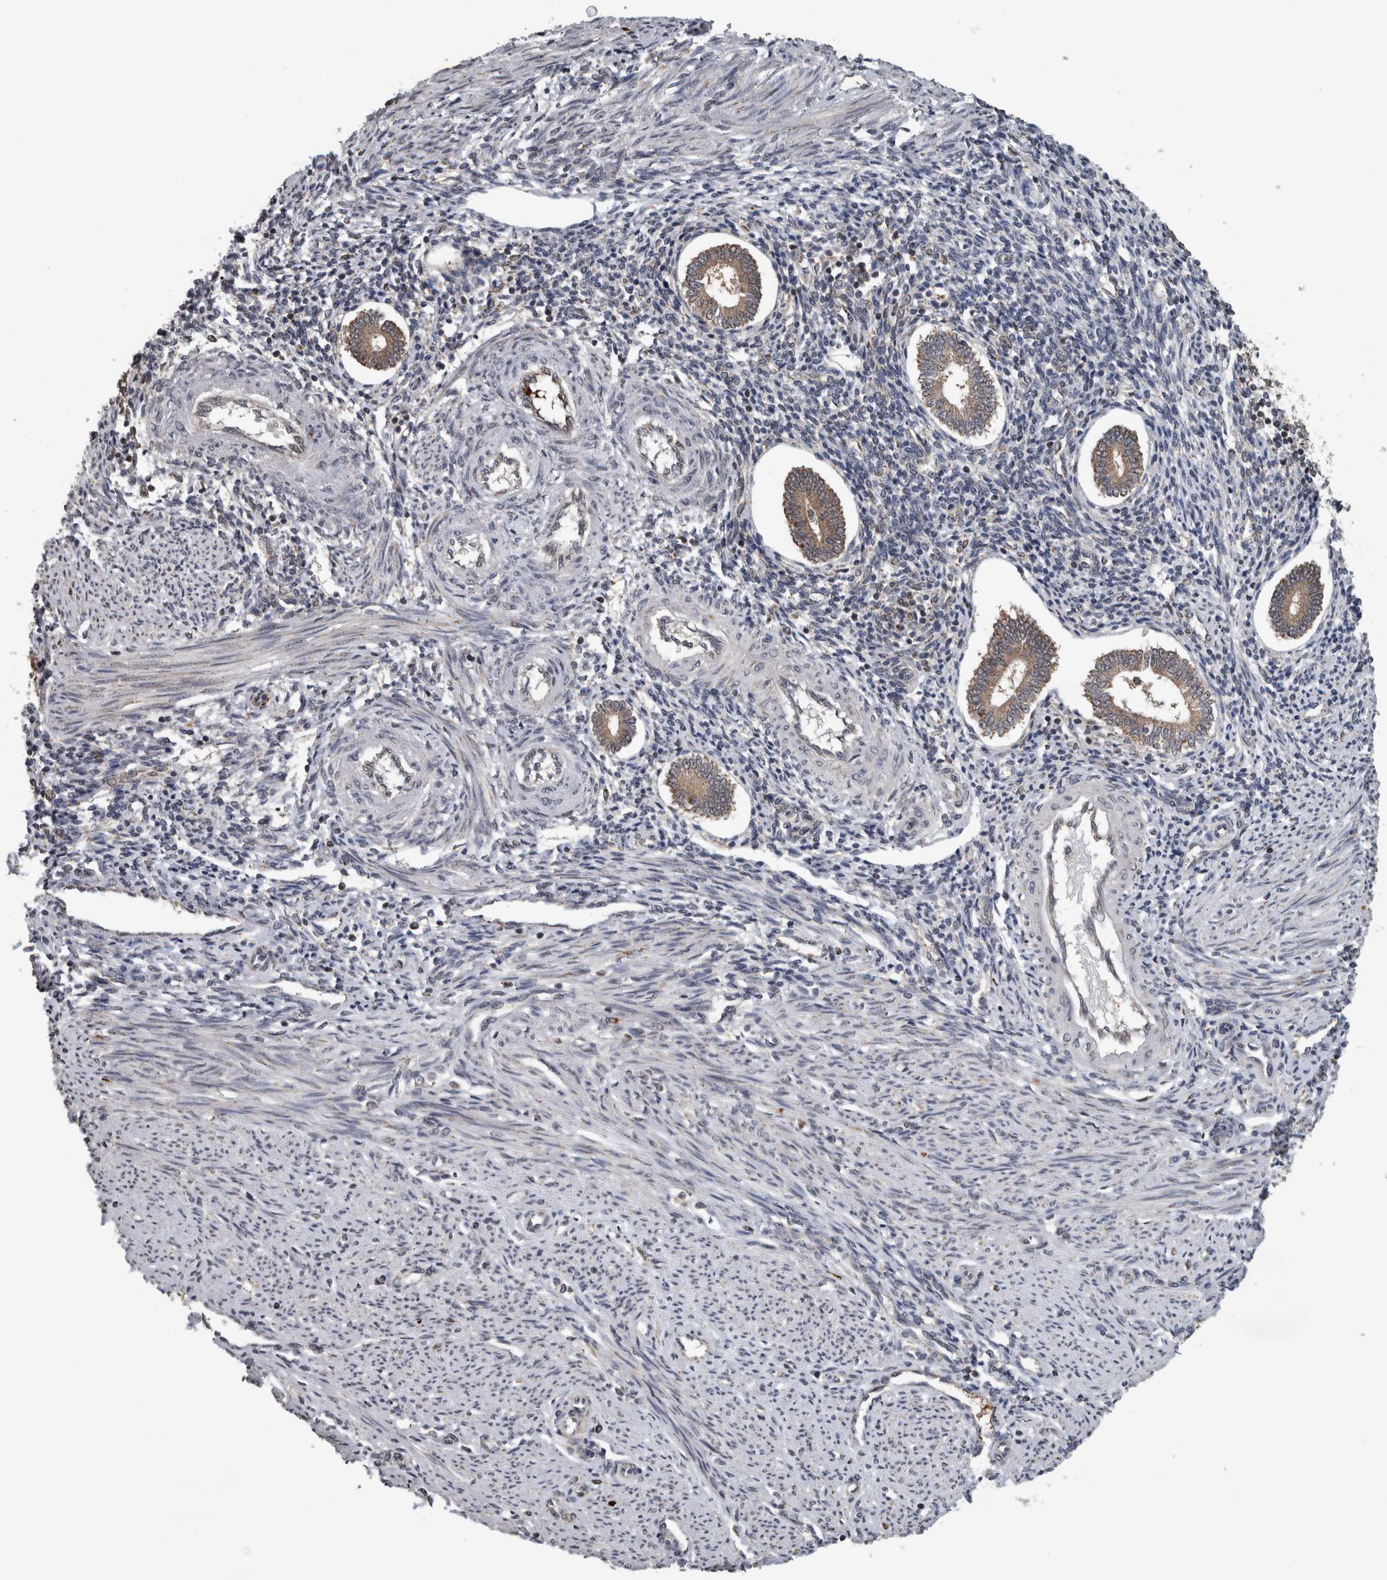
{"staining": {"intensity": "weak", "quantity": "<25%", "location": "cytoplasmic/membranous"}, "tissue": "endometrium", "cell_type": "Cells in endometrial stroma", "image_type": "normal", "snomed": [{"axis": "morphology", "description": "Normal tissue, NOS"}, {"axis": "topography", "description": "Endometrium"}], "caption": "The IHC photomicrograph has no significant positivity in cells in endometrial stroma of endometrium. Brightfield microscopy of immunohistochemistry stained with DAB (brown) and hematoxylin (blue), captured at high magnification.", "gene": "OR2K2", "patient": {"sex": "female", "age": 42}}